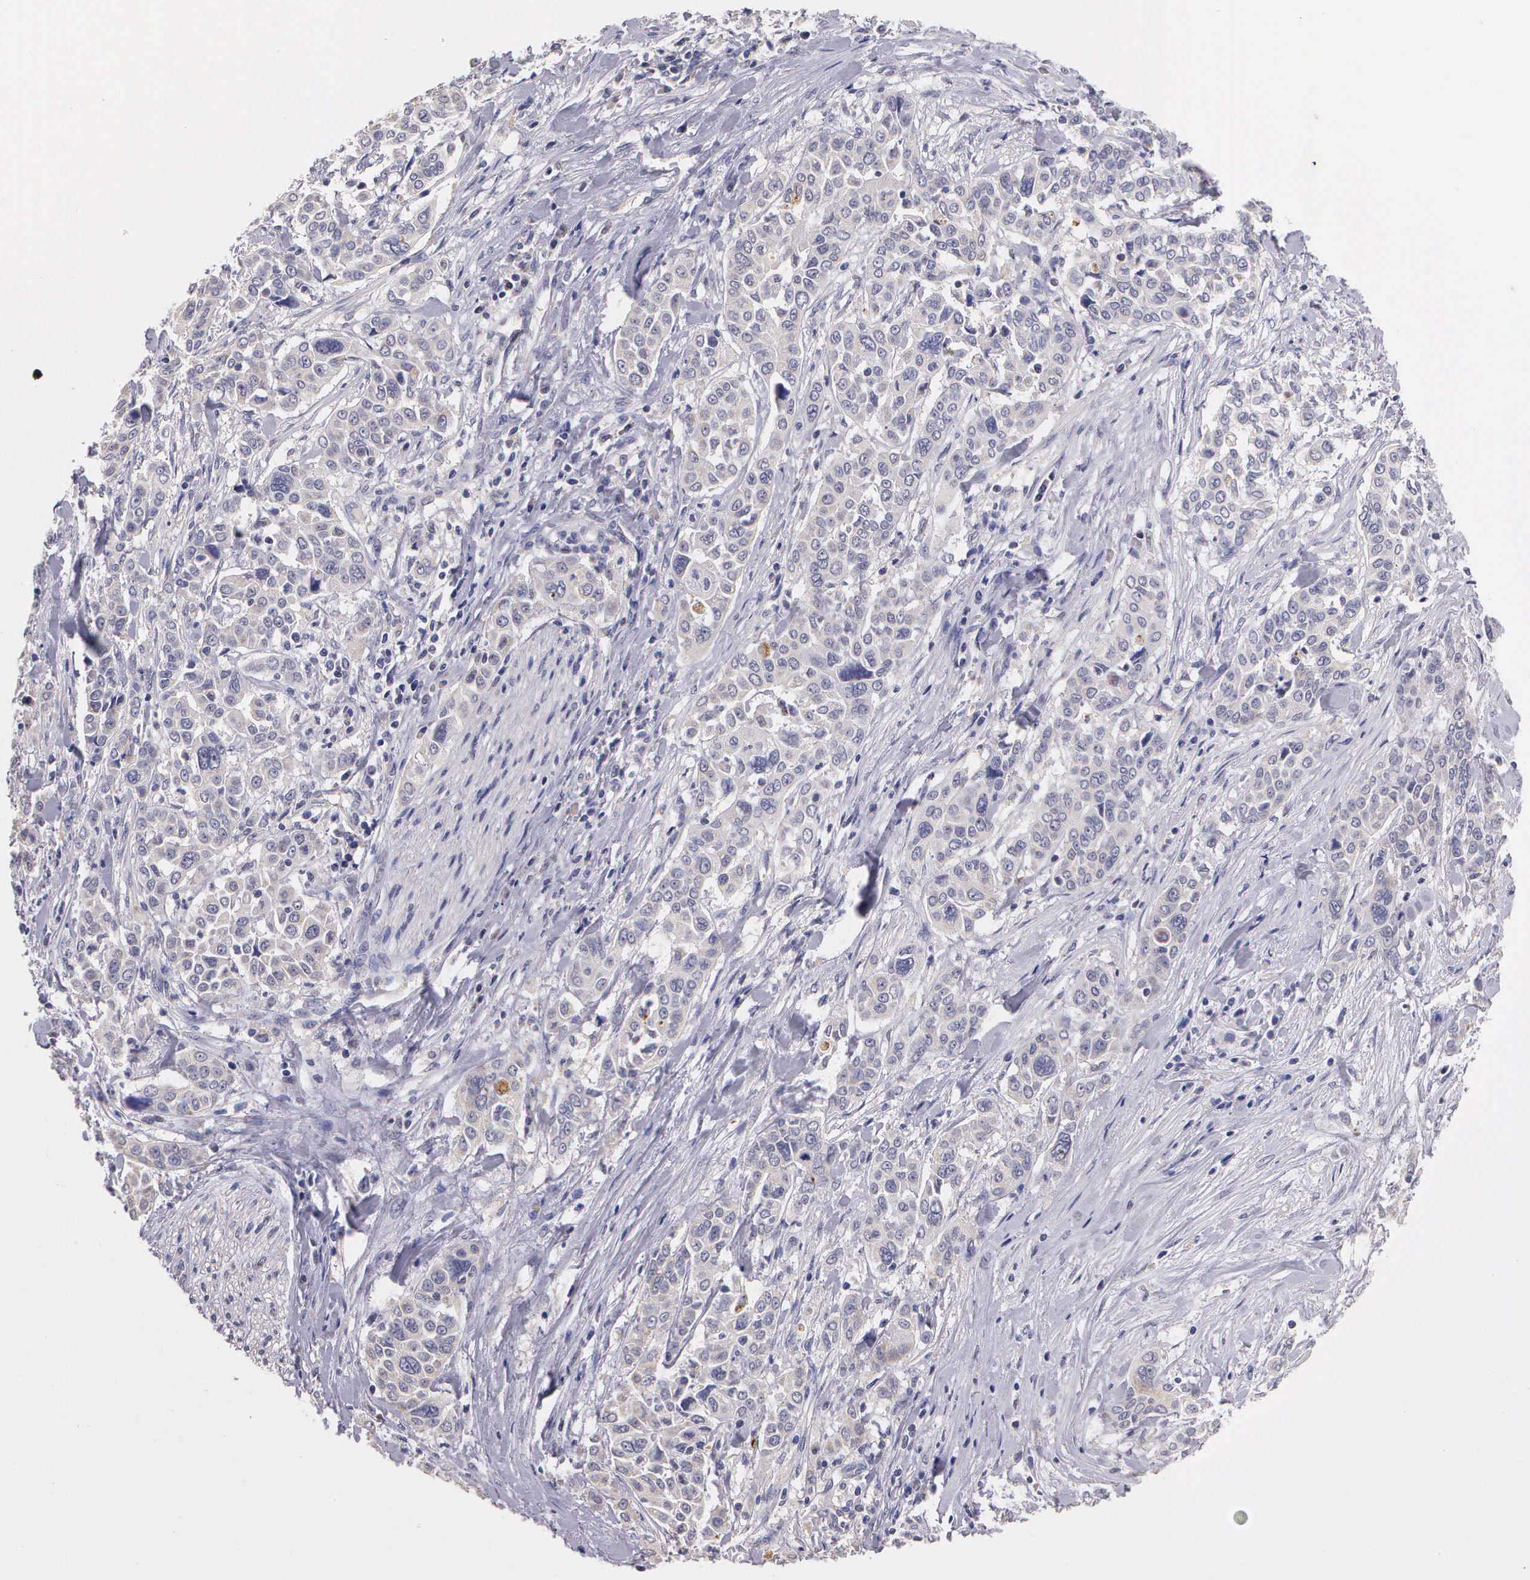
{"staining": {"intensity": "negative", "quantity": "none", "location": "none"}, "tissue": "pancreatic cancer", "cell_type": "Tumor cells", "image_type": "cancer", "snomed": [{"axis": "morphology", "description": "Adenocarcinoma, NOS"}, {"axis": "topography", "description": "Pancreas"}], "caption": "Pancreatic adenocarcinoma stained for a protein using immunohistochemistry (IHC) exhibits no expression tumor cells.", "gene": "ESR1", "patient": {"sex": "female", "age": 52}}